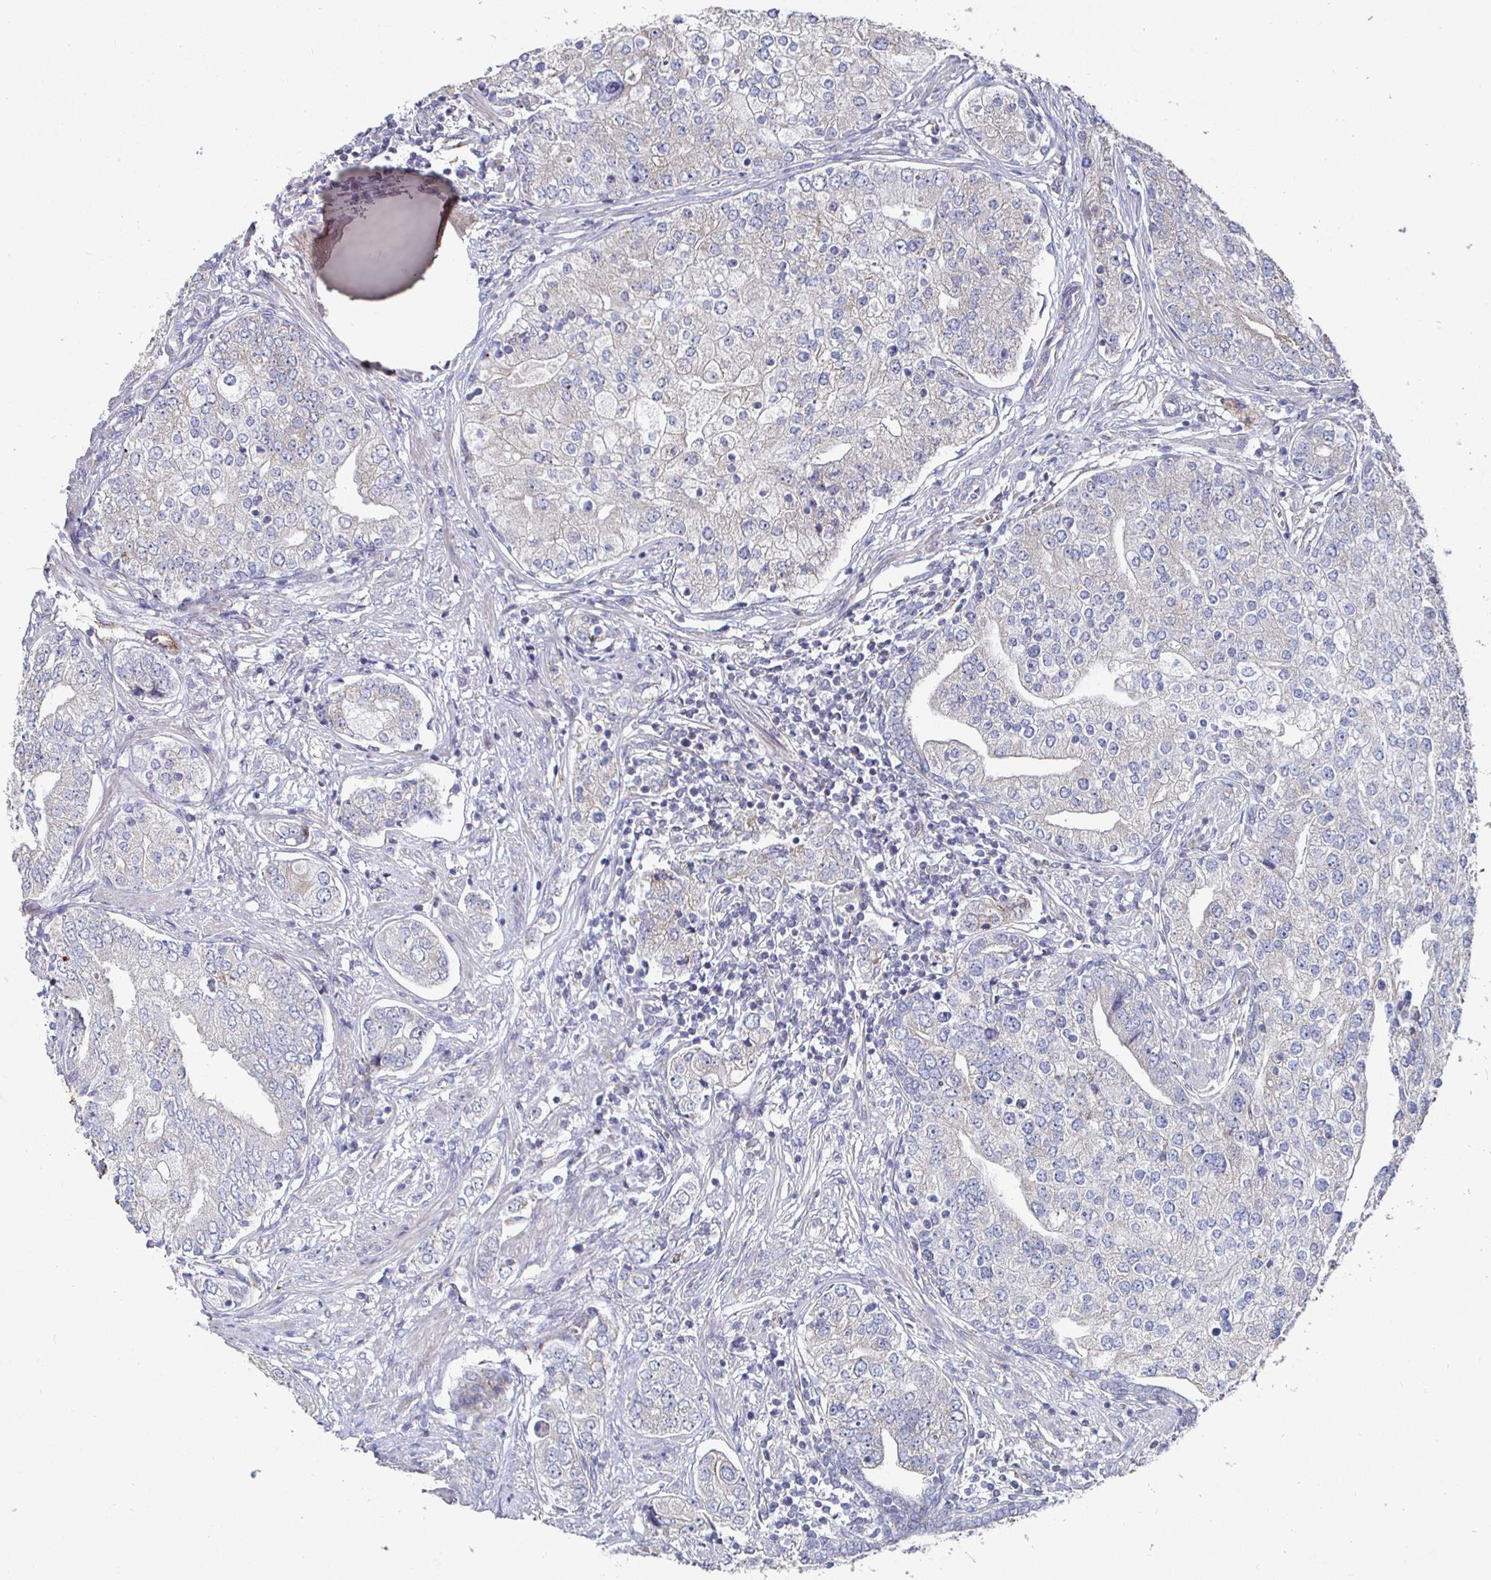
{"staining": {"intensity": "weak", "quantity": ">75%", "location": "cytoplasmic/membranous"}, "tissue": "prostate cancer", "cell_type": "Tumor cells", "image_type": "cancer", "snomed": [{"axis": "morphology", "description": "Adenocarcinoma, High grade"}, {"axis": "topography", "description": "Prostate"}], "caption": "Weak cytoplasmic/membranous protein expression is seen in about >75% of tumor cells in prostate cancer (adenocarcinoma (high-grade)).", "gene": "NRSN1", "patient": {"sex": "male", "age": 60}}